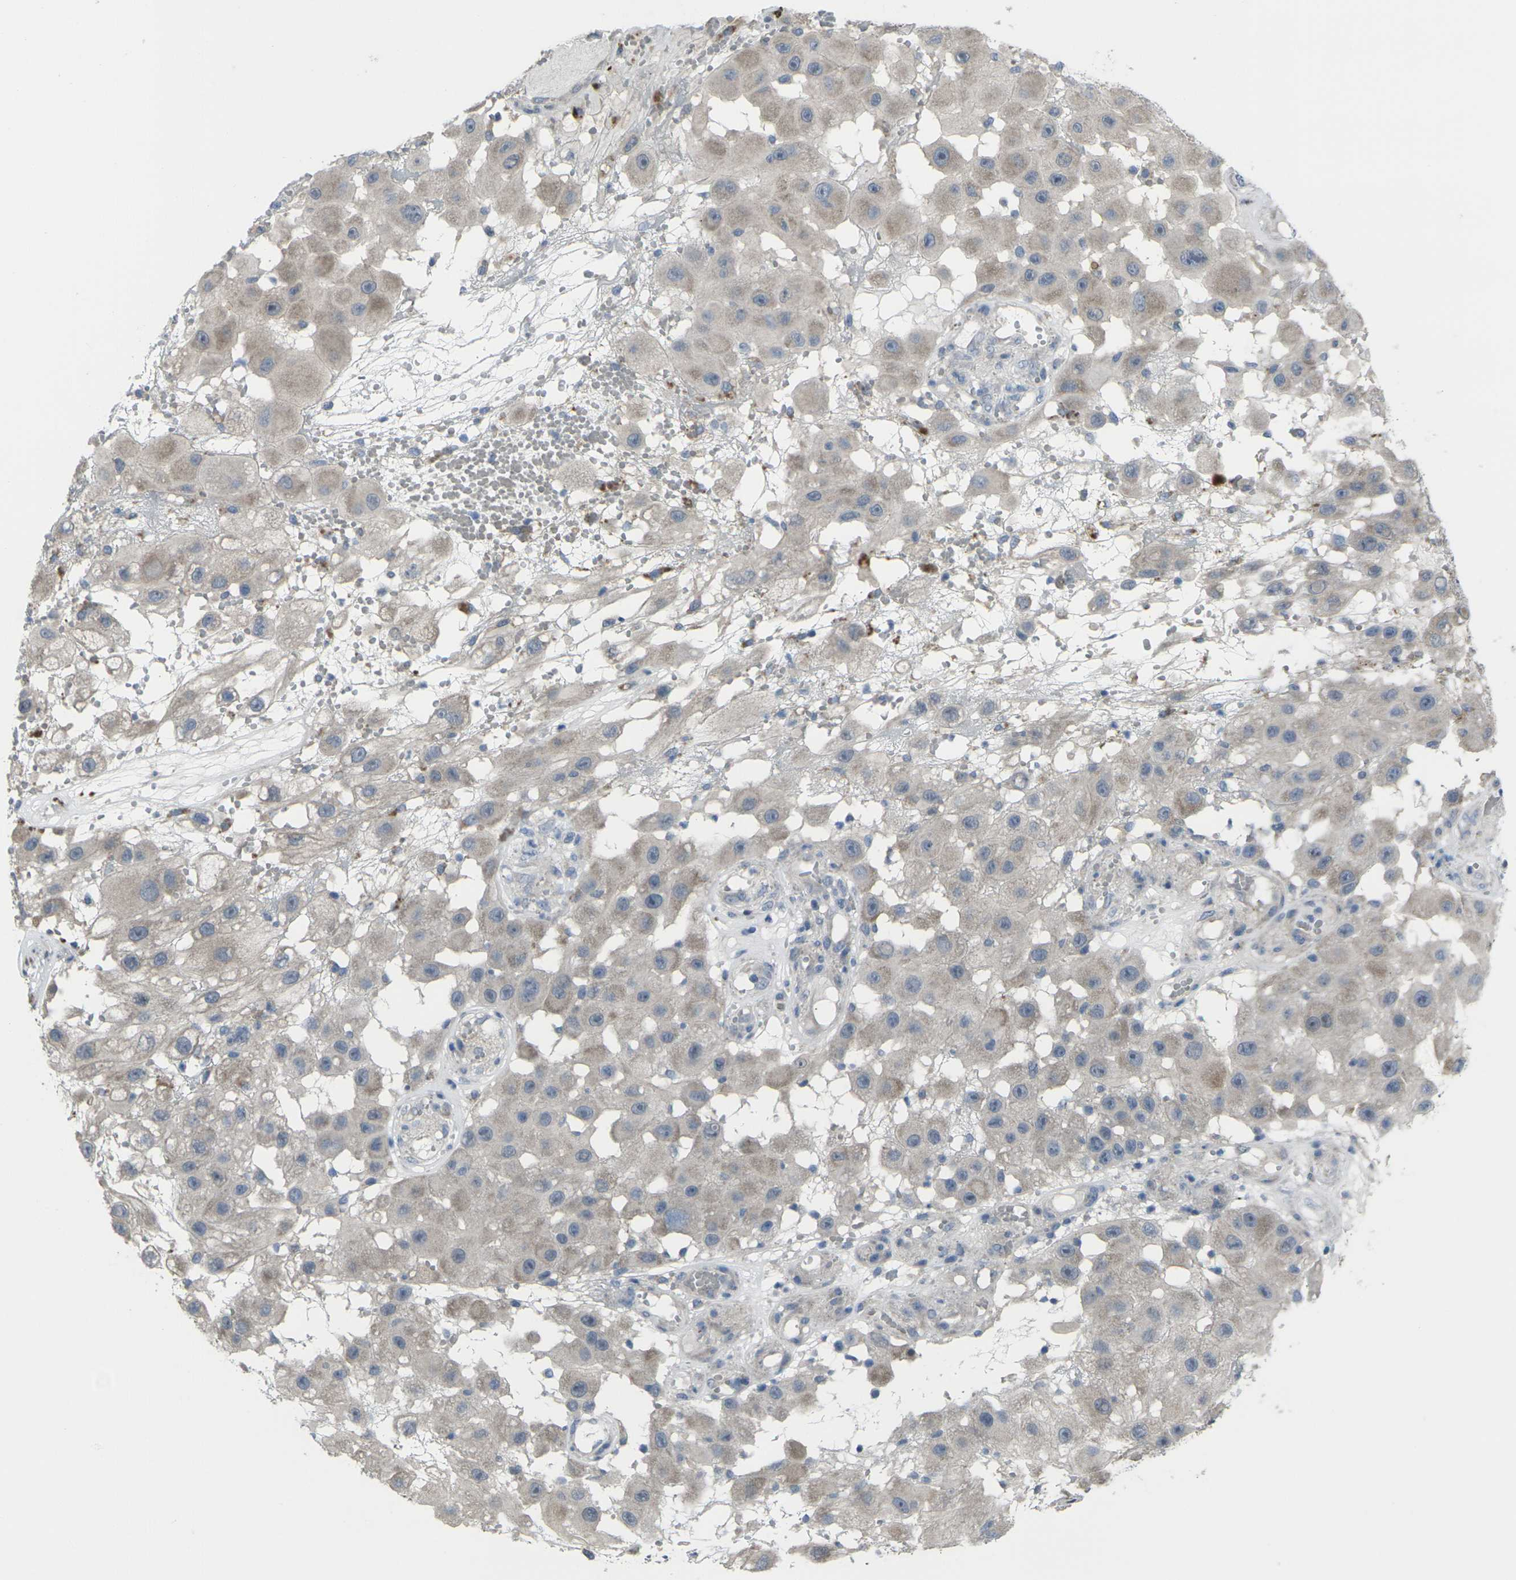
{"staining": {"intensity": "weak", "quantity": ">75%", "location": "cytoplasmic/membranous"}, "tissue": "melanoma", "cell_type": "Tumor cells", "image_type": "cancer", "snomed": [{"axis": "morphology", "description": "Malignant melanoma, NOS"}, {"axis": "topography", "description": "Skin"}], "caption": "Immunohistochemistry photomicrograph of neoplastic tissue: malignant melanoma stained using IHC exhibits low levels of weak protein expression localized specifically in the cytoplasmic/membranous of tumor cells, appearing as a cytoplasmic/membranous brown color.", "gene": "CCR10", "patient": {"sex": "female", "age": 81}}